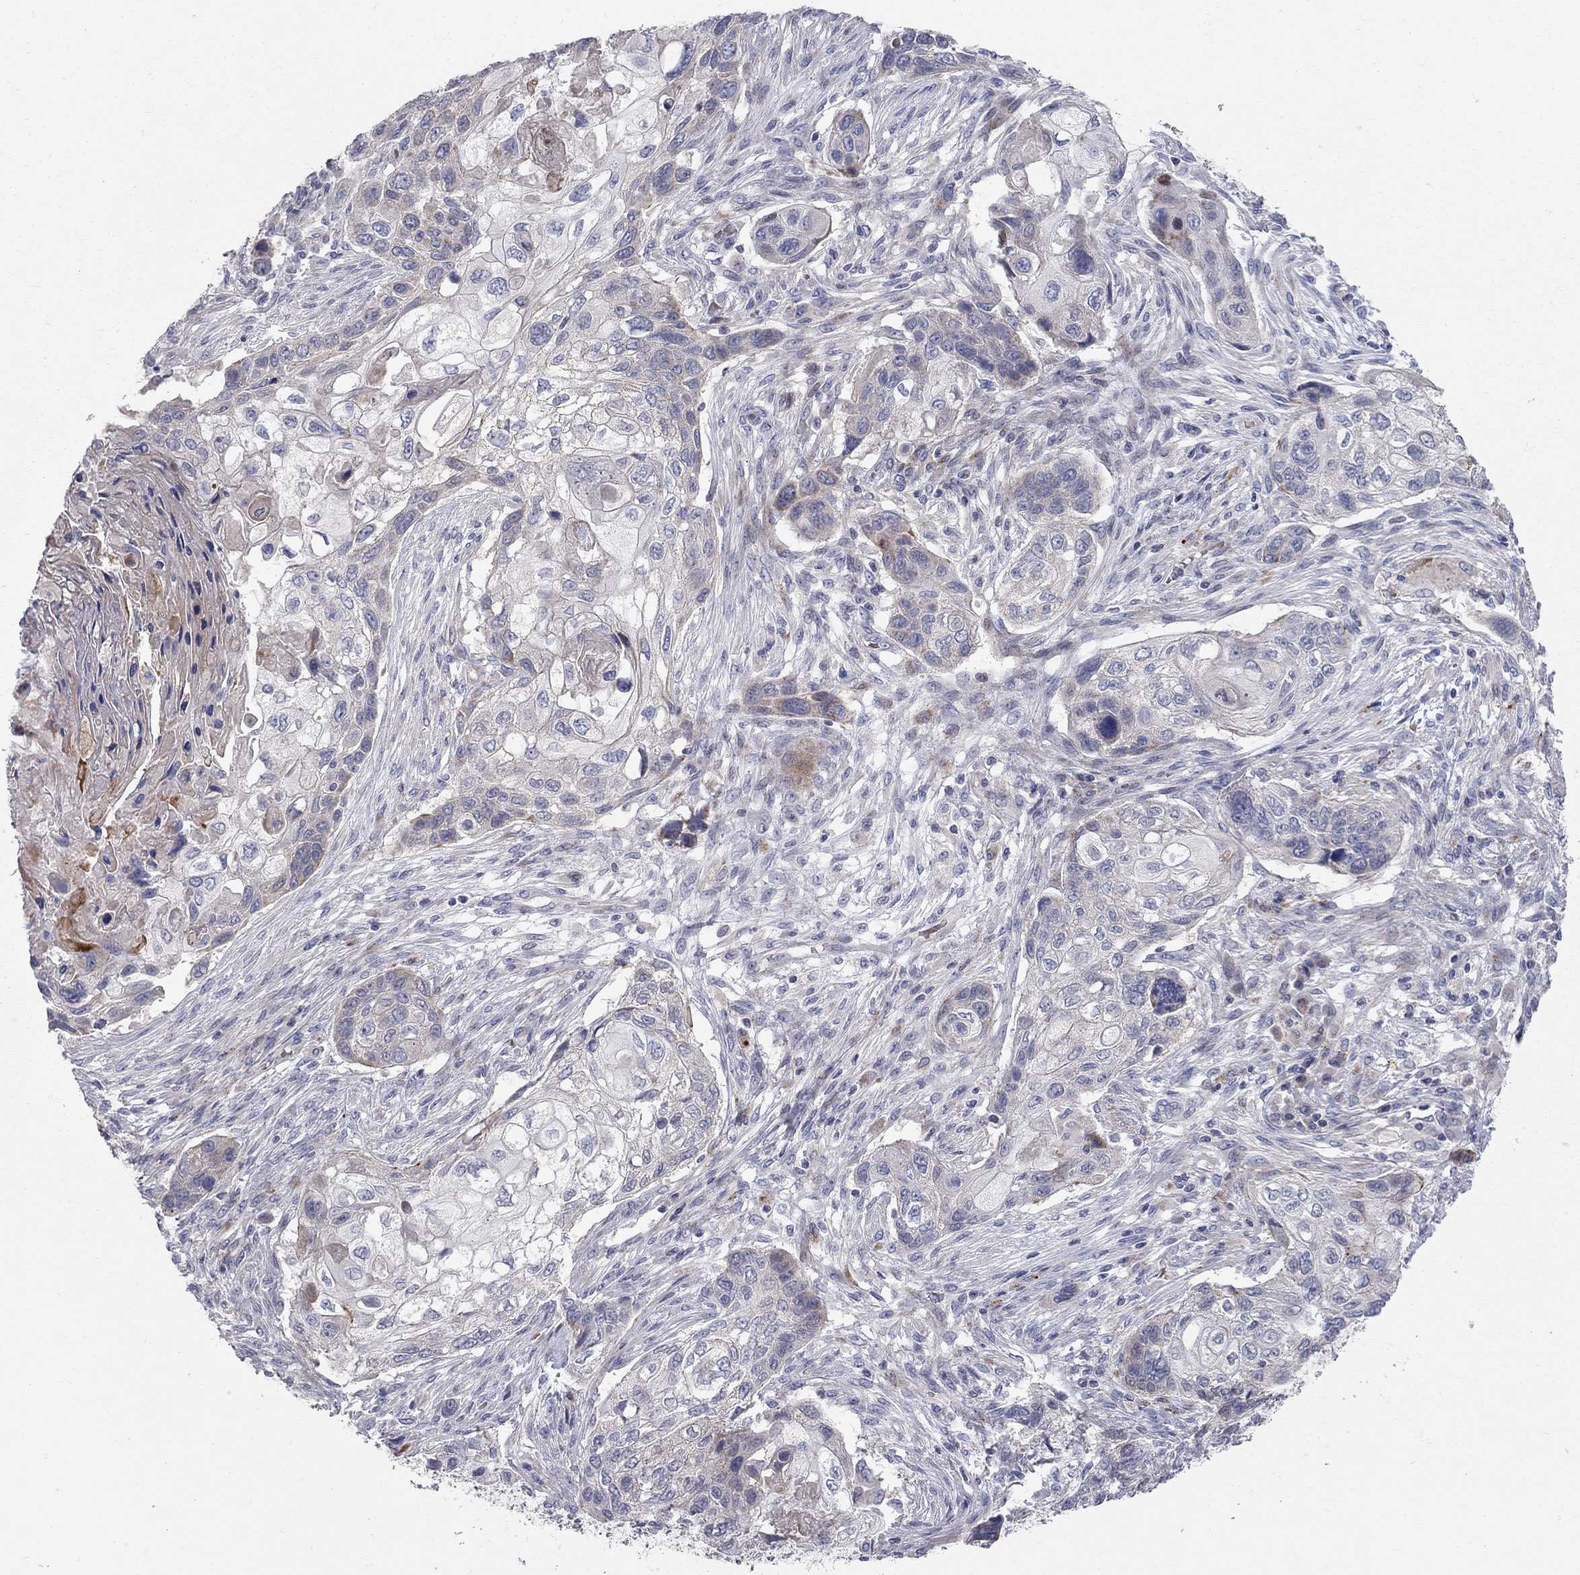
{"staining": {"intensity": "negative", "quantity": "none", "location": "none"}, "tissue": "lung cancer", "cell_type": "Tumor cells", "image_type": "cancer", "snomed": [{"axis": "morphology", "description": "Normal tissue, NOS"}, {"axis": "morphology", "description": "Squamous cell carcinoma, NOS"}, {"axis": "topography", "description": "Bronchus"}, {"axis": "topography", "description": "Lung"}], "caption": "Tumor cells are negative for protein expression in human lung cancer (squamous cell carcinoma).", "gene": "KANSL1L", "patient": {"sex": "male", "age": 69}}